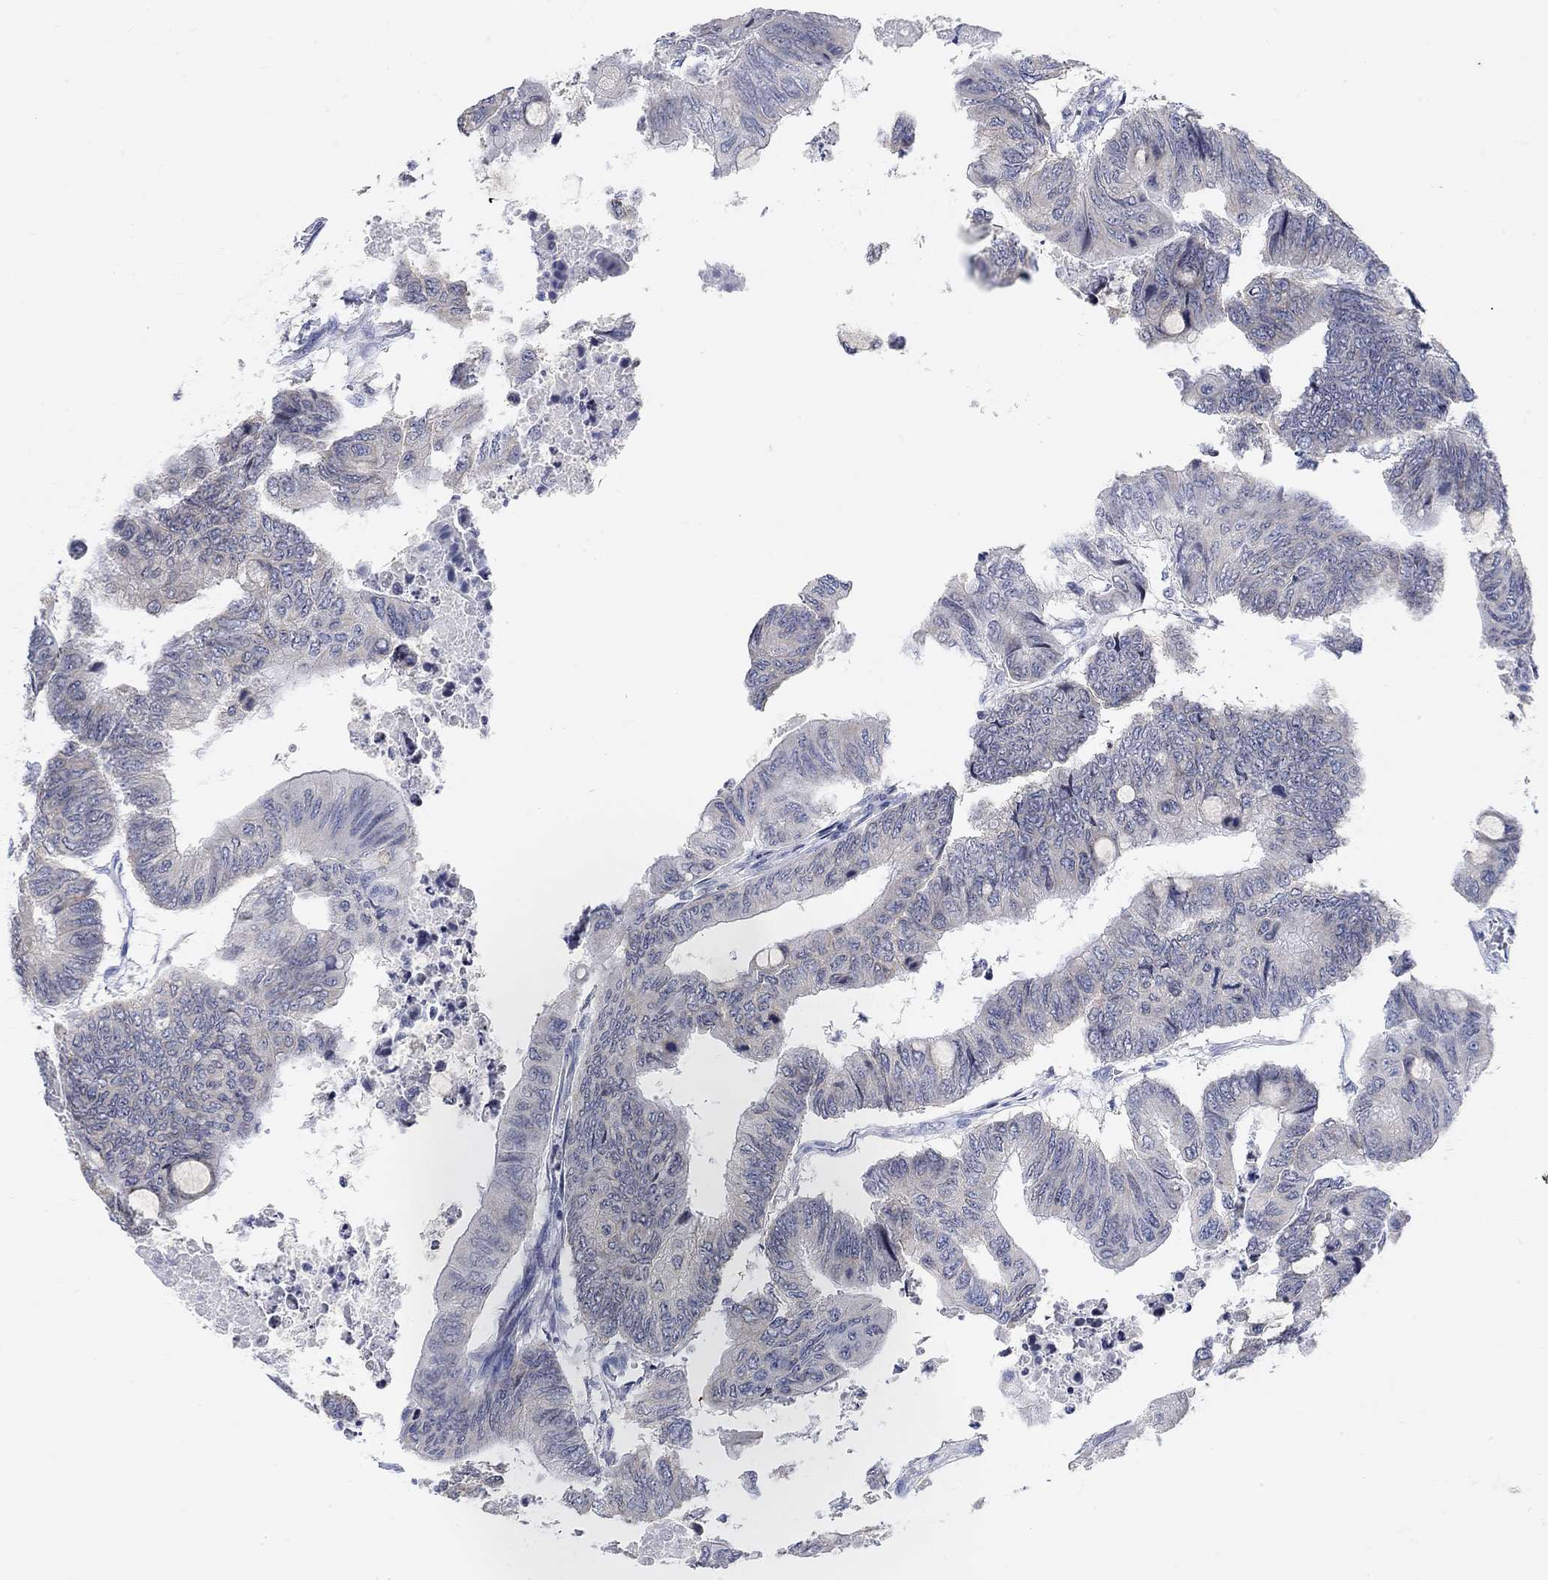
{"staining": {"intensity": "negative", "quantity": "none", "location": "none"}, "tissue": "colorectal cancer", "cell_type": "Tumor cells", "image_type": "cancer", "snomed": [{"axis": "morphology", "description": "Normal tissue, NOS"}, {"axis": "morphology", "description": "Adenocarcinoma, NOS"}, {"axis": "topography", "description": "Rectum"}, {"axis": "topography", "description": "Peripheral nerve tissue"}], "caption": "An IHC micrograph of colorectal adenocarcinoma is shown. There is no staining in tumor cells of colorectal adenocarcinoma.", "gene": "ATP6V1E2", "patient": {"sex": "male", "age": 92}}